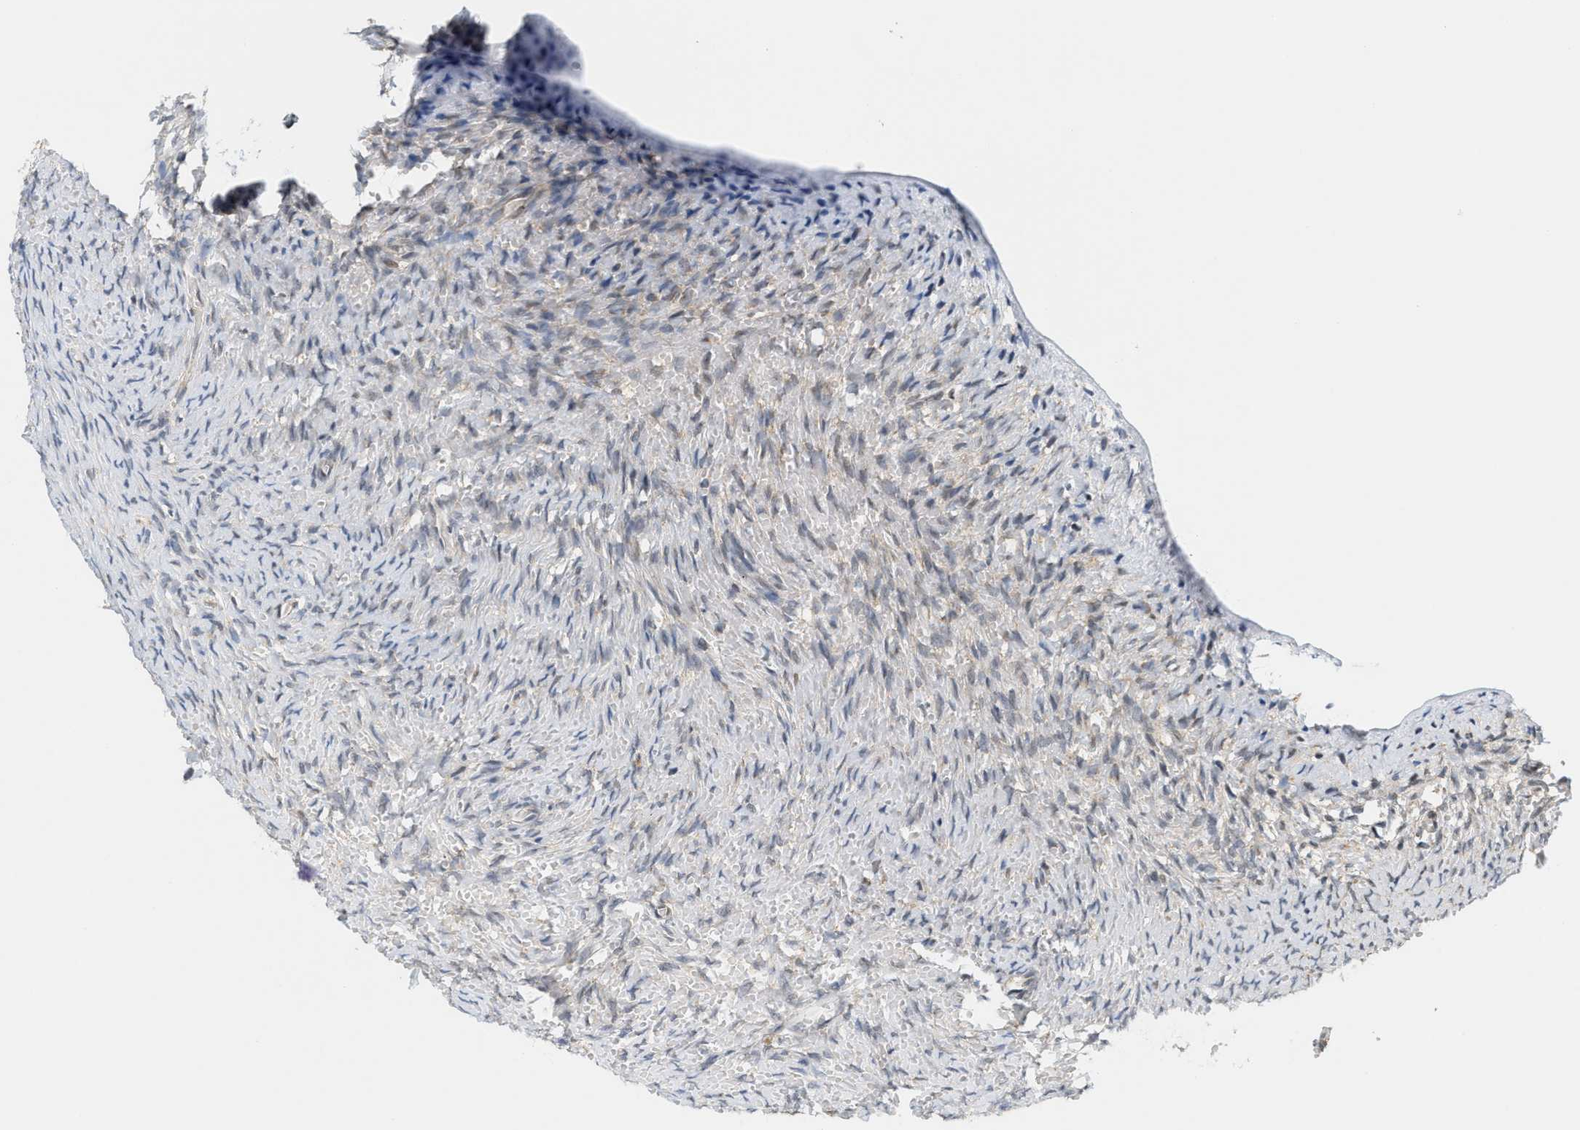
{"staining": {"intensity": "weak", "quantity": "<25%", "location": "cytoplasmic/membranous"}, "tissue": "ovary", "cell_type": "Ovarian stroma cells", "image_type": "normal", "snomed": [{"axis": "morphology", "description": "Normal tissue, NOS"}, {"axis": "topography", "description": "Ovary"}], "caption": "High magnification brightfield microscopy of normal ovary stained with DAB (brown) and counterstained with hematoxylin (blue): ovarian stroma cells show no significant expression.", "gene": "GIGYF1", "patient": {"sex": "female", "age": 27}}